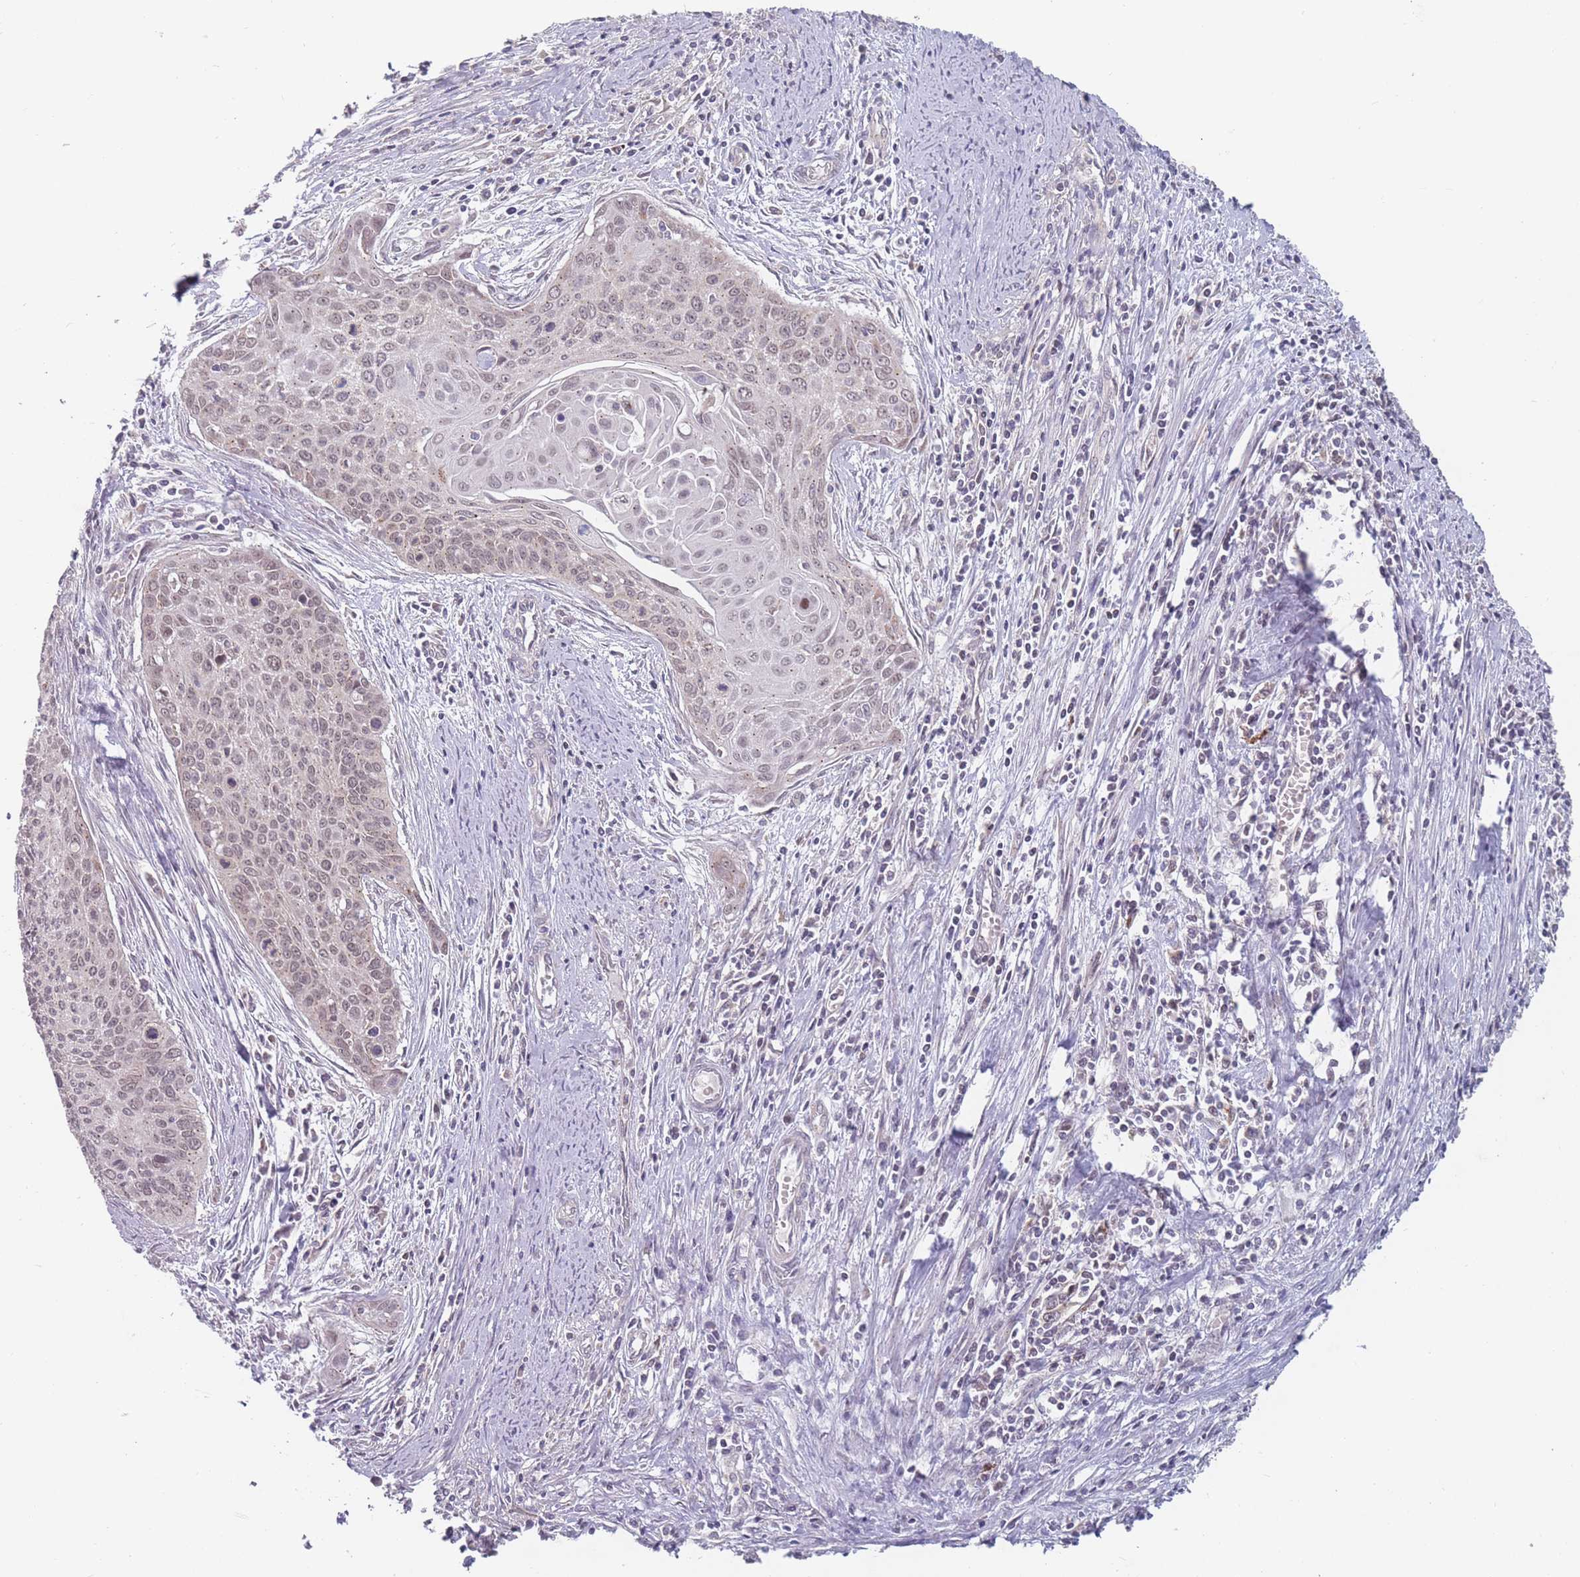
{"staining": {"intensity": "weak", "quantity": "25%-75%", "location": "nuclear"}, "tissue": "cervical cancer", "cell_type": "Tumor cells", "image_type": "cancer", "snomed": [{"axis": "morphology", "description": "Squamous cell carcinoma, NOS"}, {"axis": "topography", "description": "Cervix"}], "caption": "Weak nuclear staining for a protein is present in approximately 25%-75% of tumor cells of cervical squamous cell carcinoma using immunohistochemistry (IHC).", "gene": "PEX7", "patient": {"sex": "female", "age": 55}}